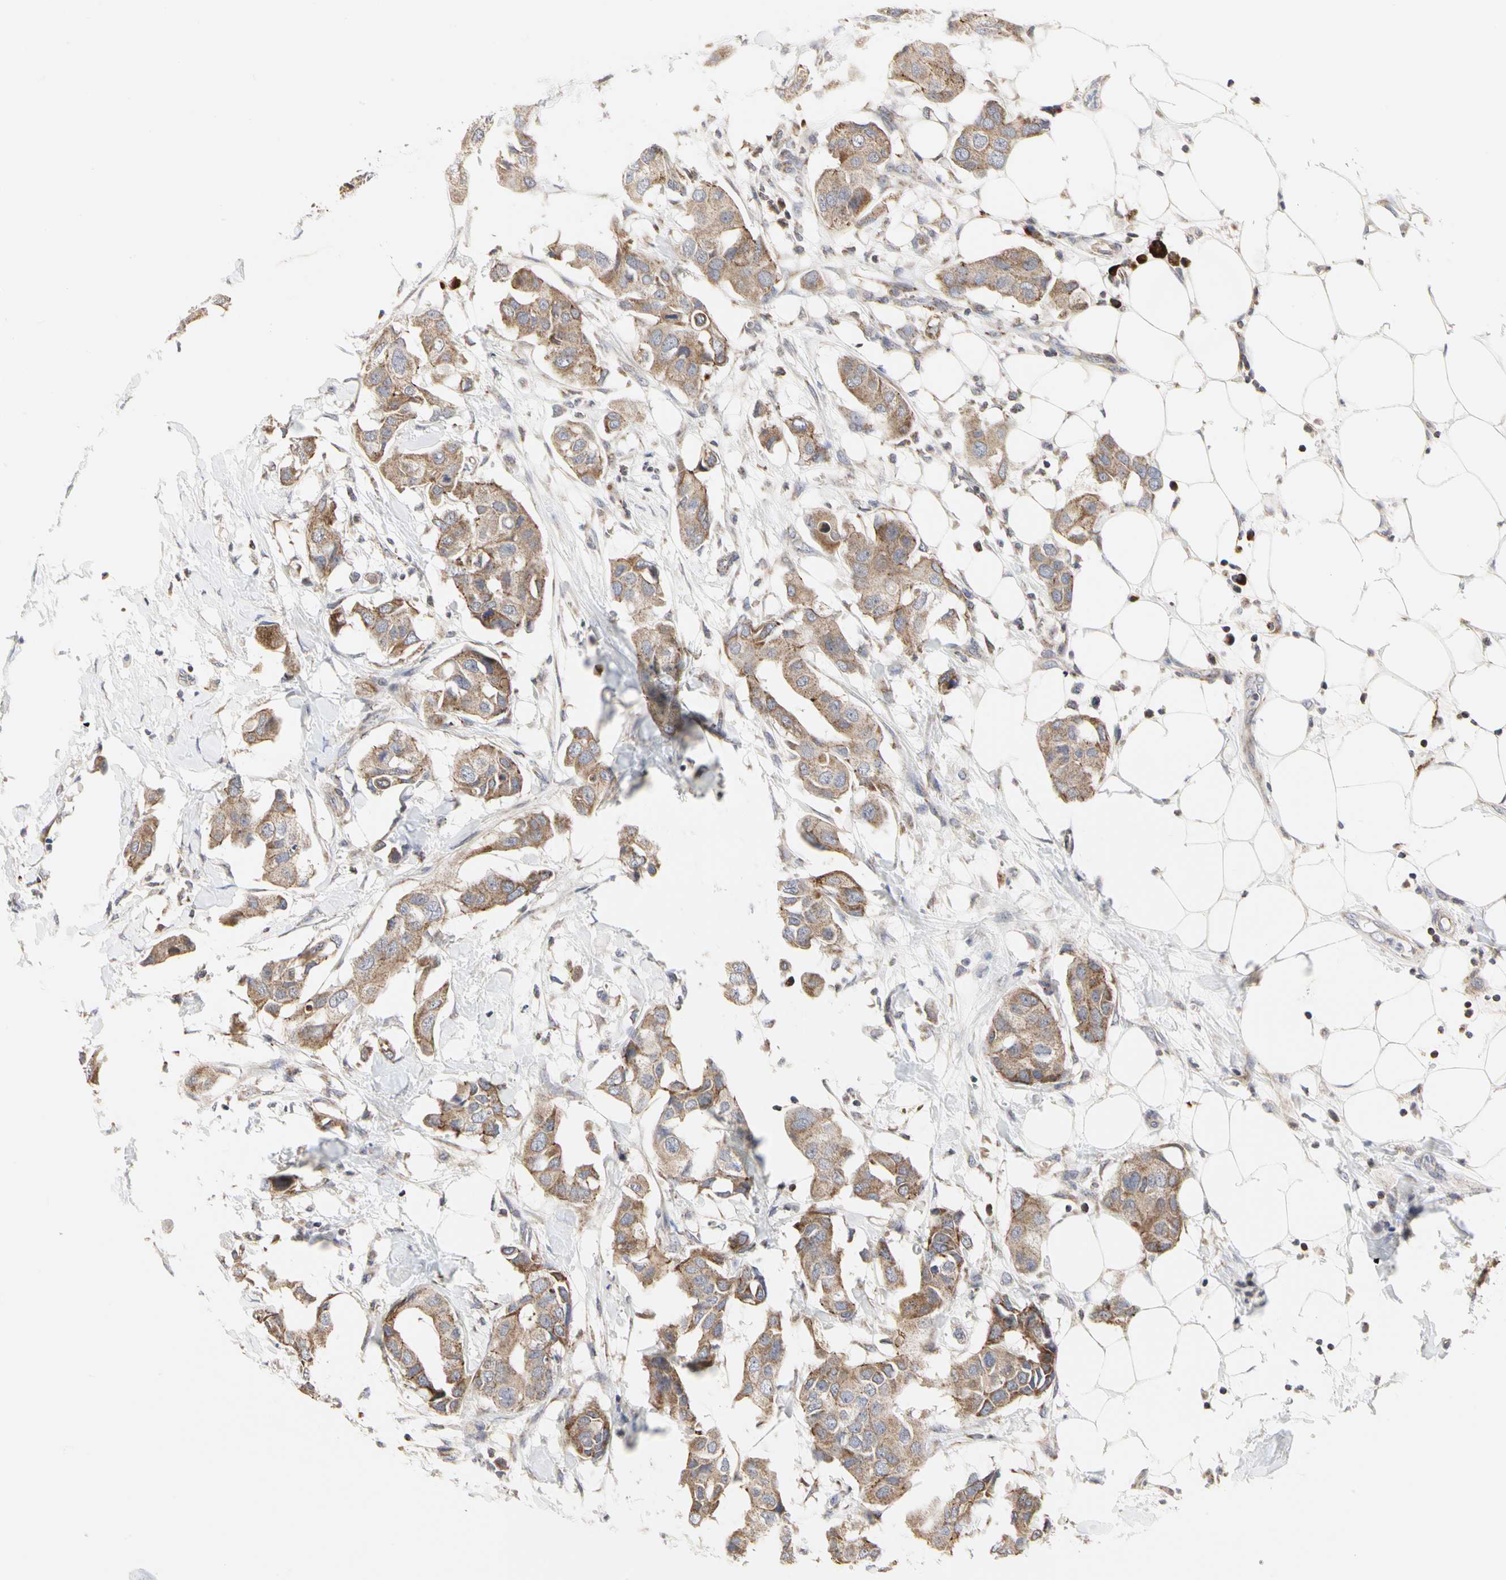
{"staining": {"intensity": "moderate", "quantity": ">75%", "location": "cytoplasmic/membranous"}, "tissue": "breast cancer", "cell_type": "Tumor cells", "image_type": "cancer", "snomed": [{"axis": "morphology", "description": "Duct carcinoma"}, {"axis": "topography", "description": "Breast"}], "caption": "An IHC micrograph of tumor tissue is shown. Protein staining in brown highlights moderate cytoplasmic/membranous positivity in breast intraductal carcinoma within tumor cells. (DAB IHC with brightfield microscopy, high magnification).", "gene": "TSKU", "patient": {"sex": "female", "age": 40}}